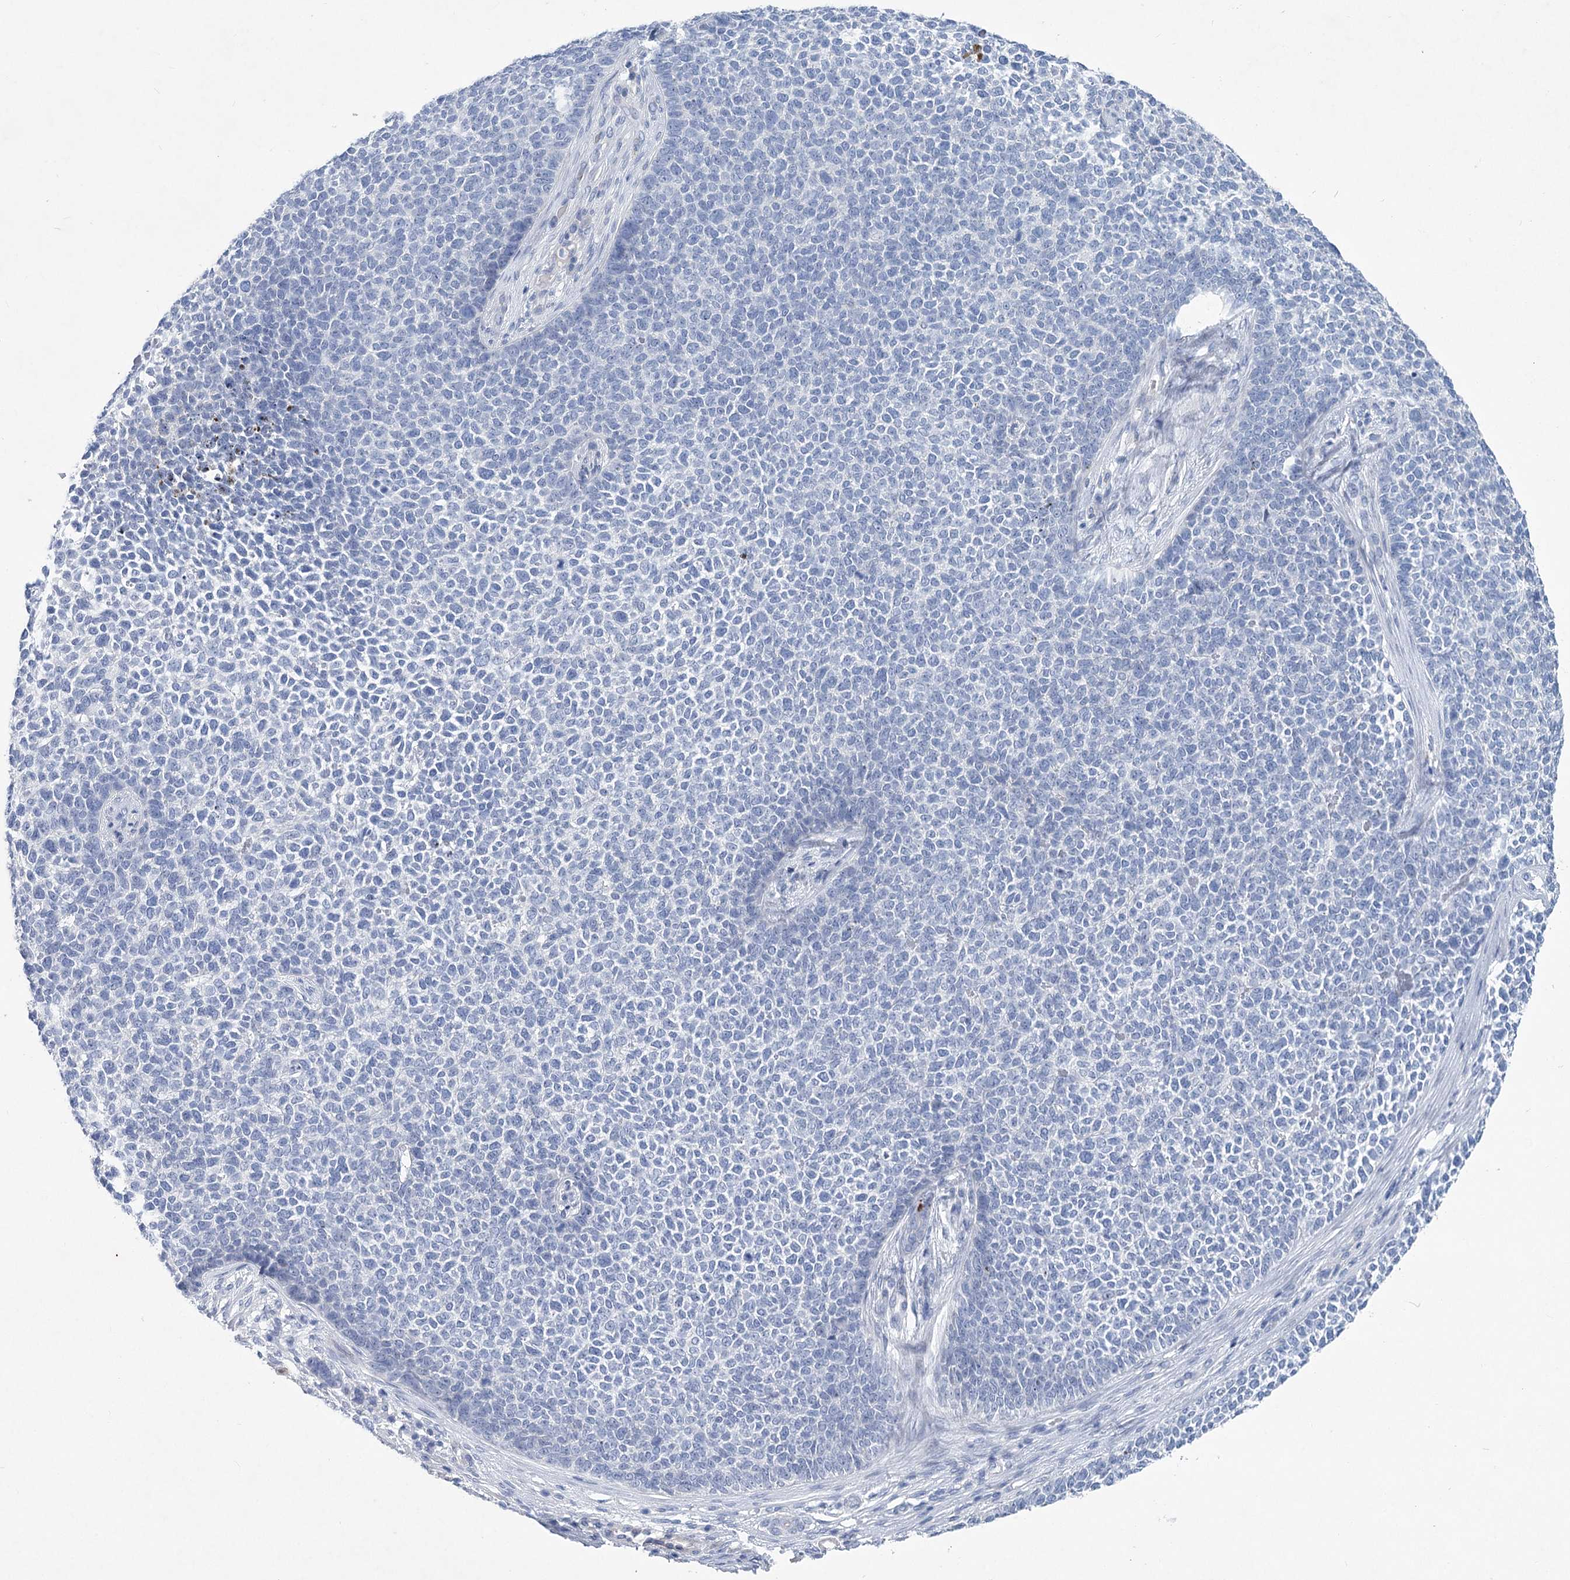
{"staining": {"intensity": "negative", "quantity": "none", "location": "none"}, "tissue": "skin cancer", "cell_type": "Tumor cells", "image_type": "cancer", "snomed": [{"axis": "morphology", "description": "Basal cell carcinoma"}, {"axis": "topography", "description": "Skin"}], "caption": "The histopathology image shows no significant expression in tumor cells of skin cancer.", "gene": "WDR74", "patient": {"sex": "female", "age": 84}}